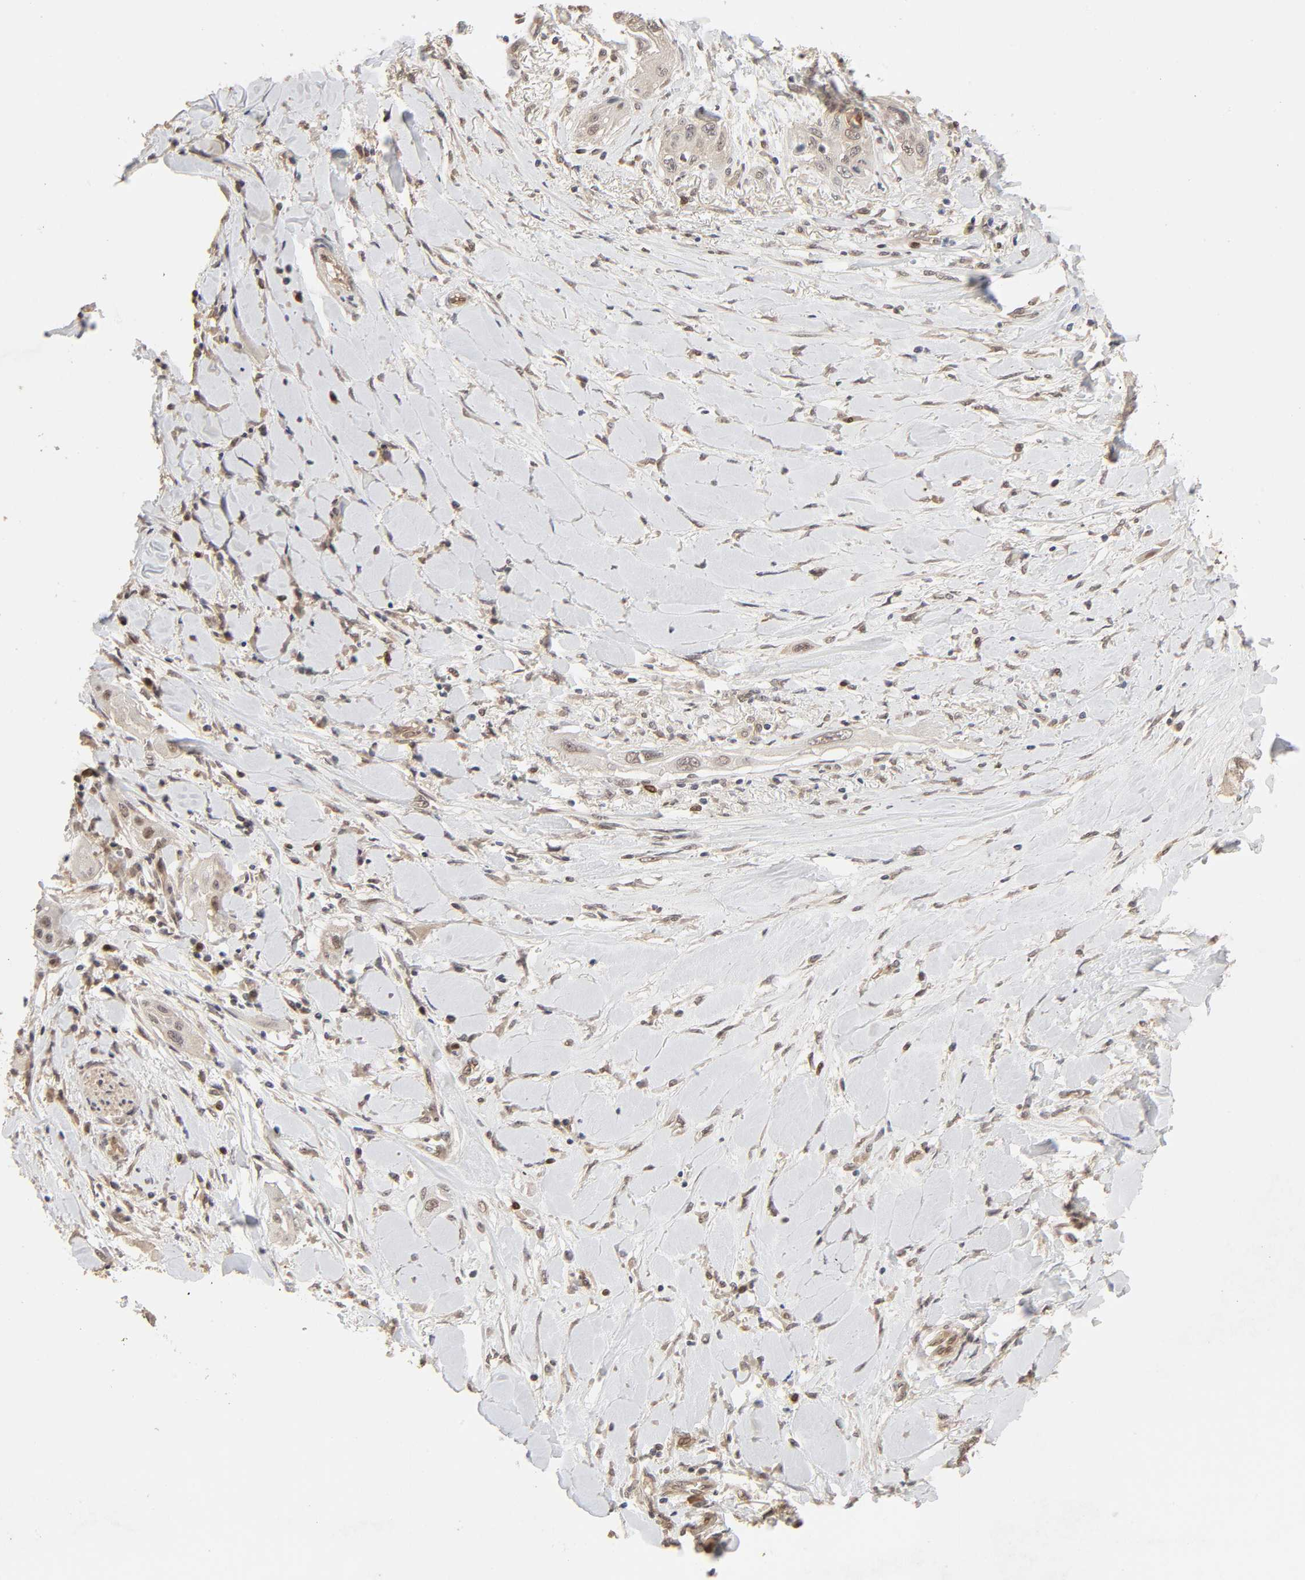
{"staining": {"intensity": "weak", "quantity": "<25%", "location": "cytoplasmic/membranous"}, "tissue": "lung cancer", "cell_type": "Tumor cells", "image_type": "cancer", "snomed": [{"axis": "morphology", "description": "Squamous cell carcinoma, NOS"}, {"axis": "topography", "description": "Lung"}], "caption": "This image is of lung cancer (squamous cell carcinoma) stained with immunohistochemistry to label a protein in brown with the nuclei are counter-stained blue. There is no staining in tumor cells. Nuclei are stained in blue.", "gene": "MAPK1", "patient": {"sex": "female", "age": 47}}